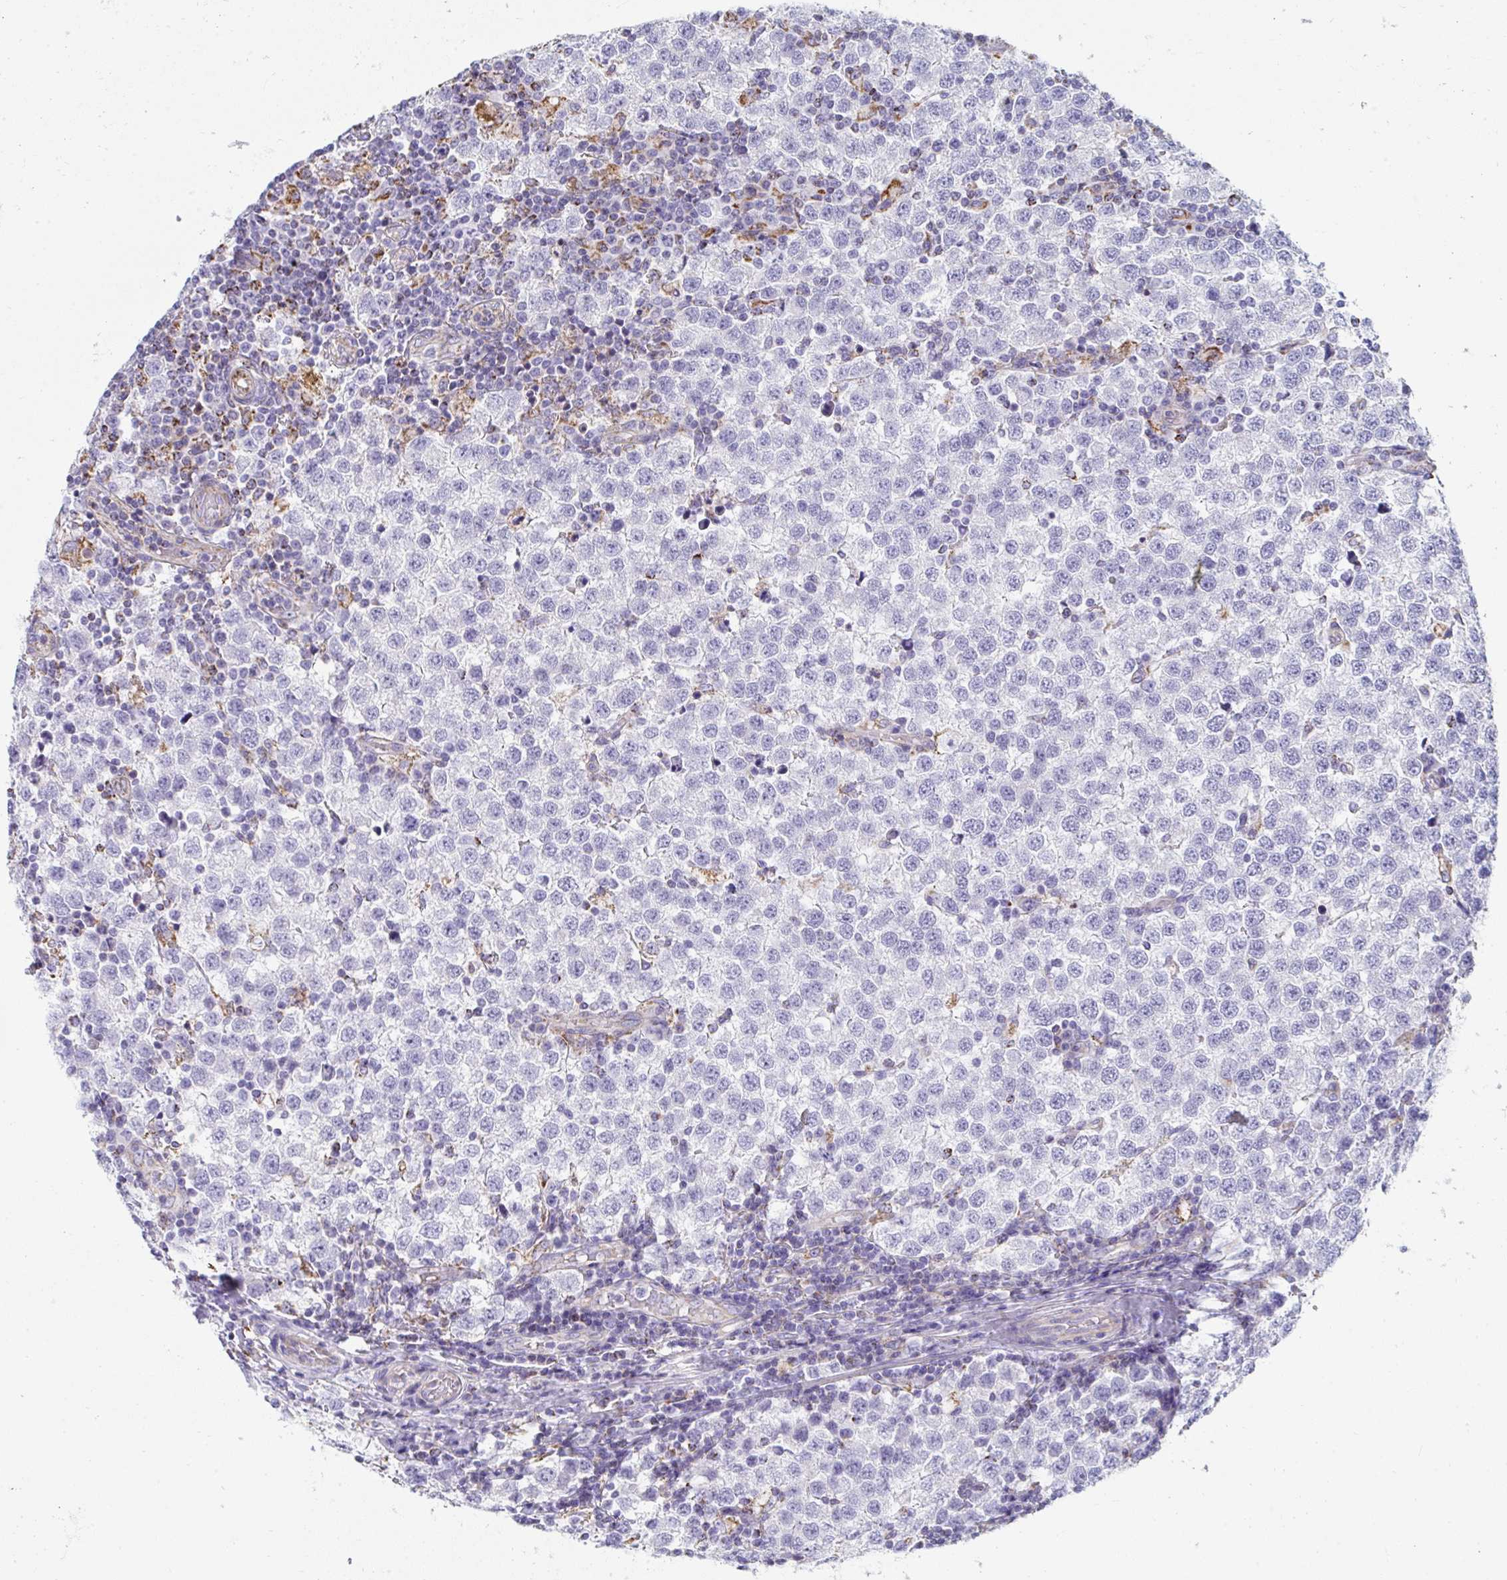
{"staining": {"intensity": "negative", "quantity": "none", "location": "none"}, "tissue": "testis cancer", "cell_type": "Tumor cells", "image_type": "cancer", "snomed": [{"axis": "morphology", "description": "Seminoma, NOS"}, {"axis": "topography", "description": "Testis"}], "caption": "The photomicrograph demonstrates no significant expression in tumor cells of seminoma (testis).", "gene": "MGAM2", "patient": {"sex": "male", "age": 34}}